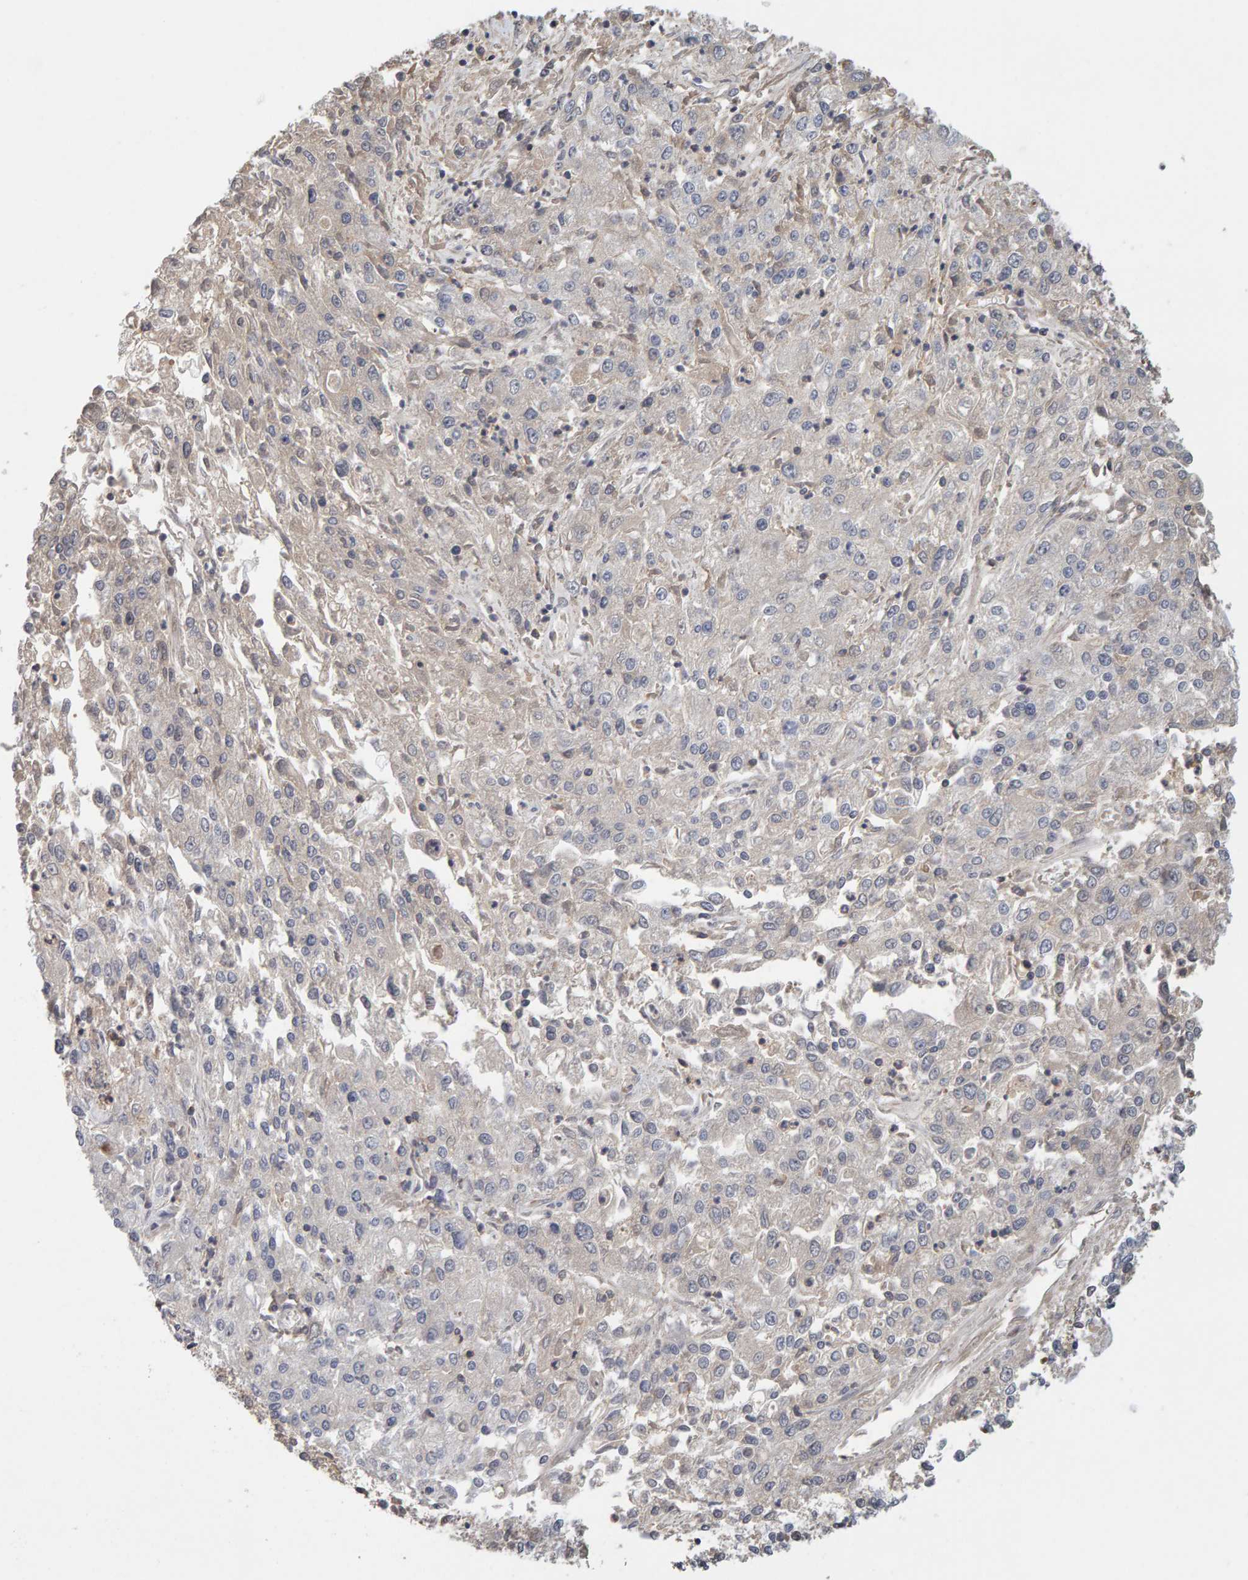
{"staining": {"intensity": "negative", "quantity": "none", "location": "none"}, "tissue": "endometrial cancer", "cell_type": "Tumor cells", "image_type": "cancer", "snomed": [{"axis": "morphology", "description": "Adenocarcinoma, NOS"}, {"axis": "topography", "description": "Endometrium"}], "caption": "High power microscopy micrograph of an immunohistochemistry image of adenocarcinoma (endometrial), revealing no significant positivity in tumor cells. (Immunohistochemistry (ihc), brightfield microscopy, high magnification).", "gene": "NUDCD1", "patient": {"sex": "female", "age": 49}}